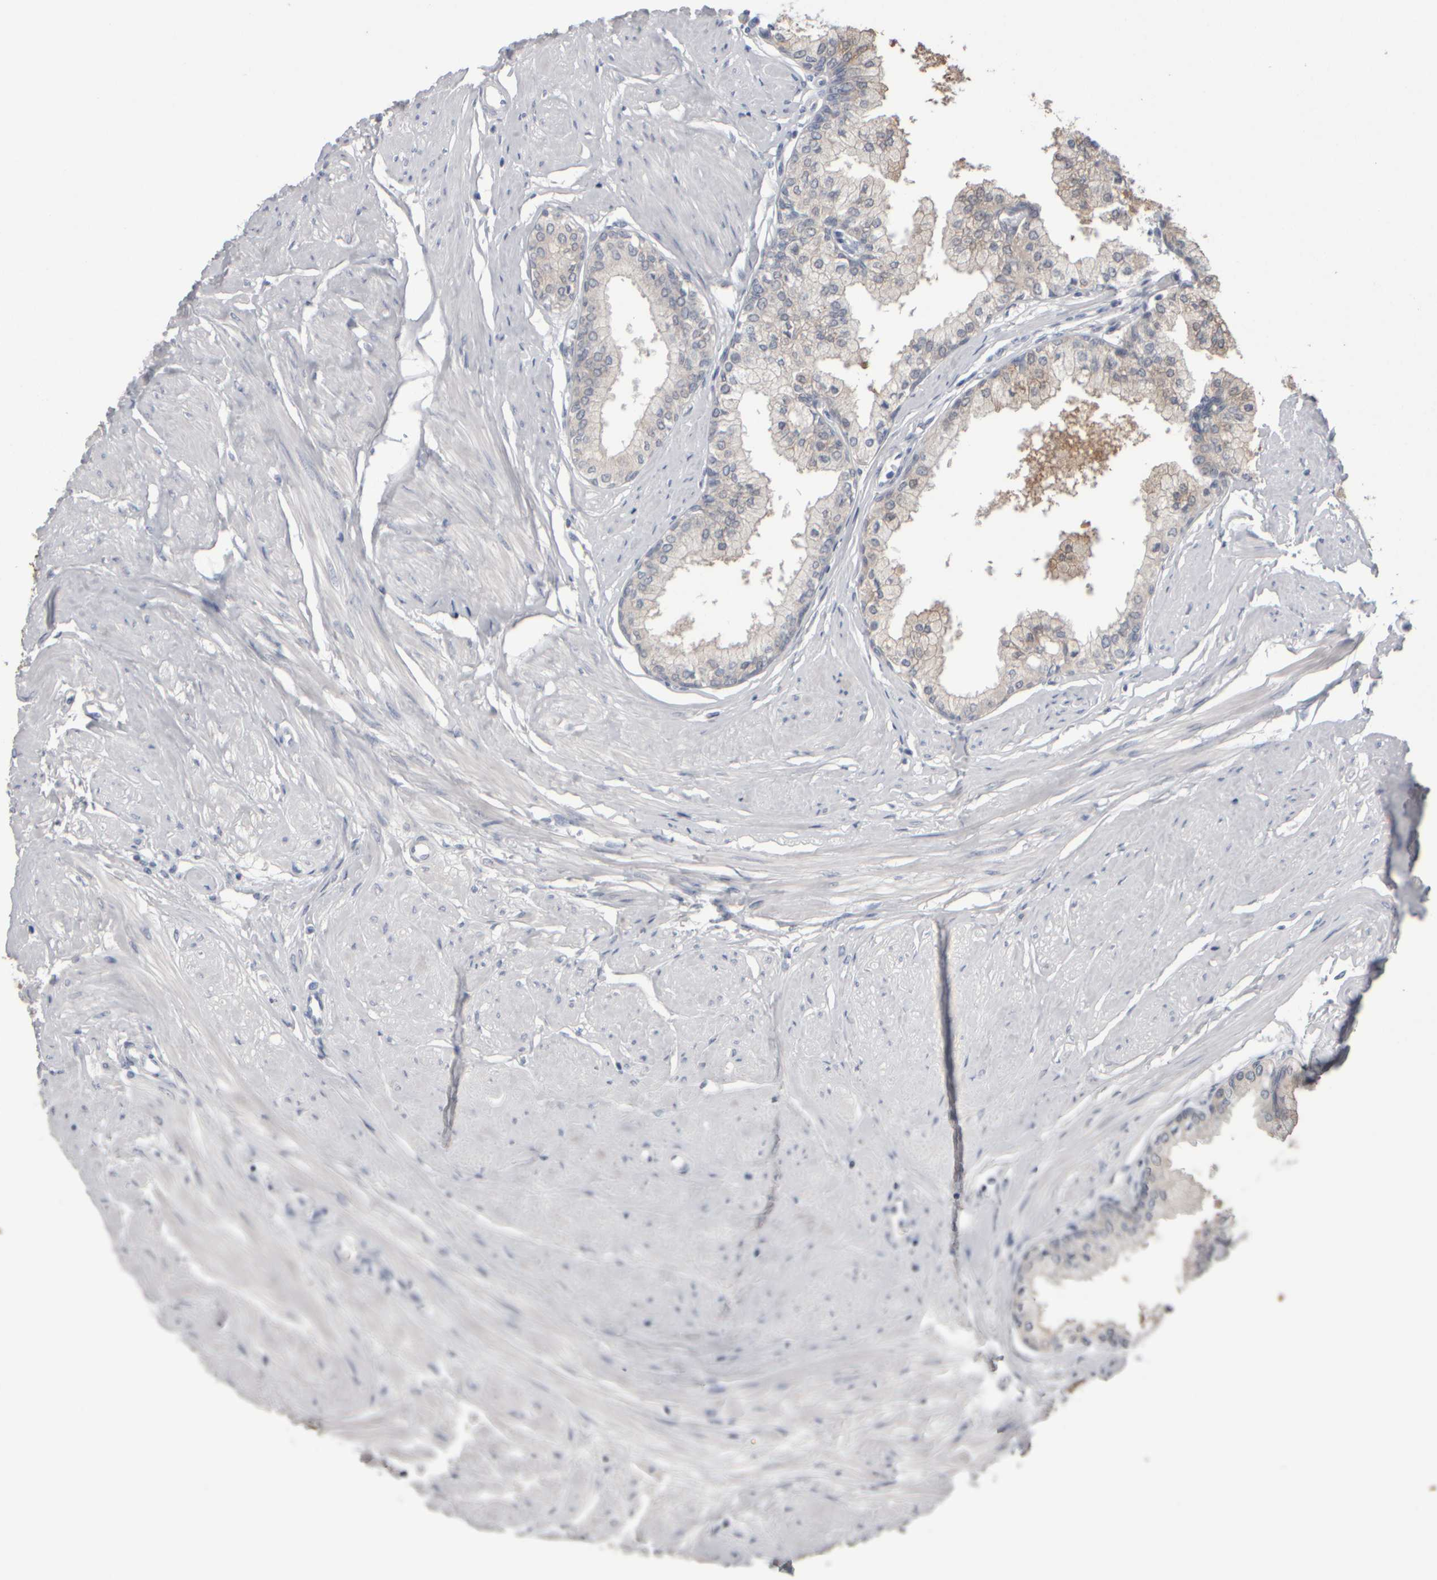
{"staining": {"intensity": "moderate", "quantity": "25%-75%", "location": "cytoplasmic/membranous"}, "tissue": "seminal vesicle", "cell_type": "Glandular cells", "image_type": "normal", "snomed": [{"axis": "morphology", "description": "Normal tissue, NOS"}, {"axis": "topography", "description": "Prostate"}, {"axis": "topography", "description": "Seminal veicle"}], "caption": "IHC of benign seminal vesicle reveals medium levels of moderate cytoplasmic/membranous staining in approximately 25%-75% of glandular cells. The protein is stained brown, and the nuclei are stained in blue (DAB IHC with brightfield microscopy, high magnification).", "gene": "EPHX2", "patient": {"sex": "male", "age": 60}}